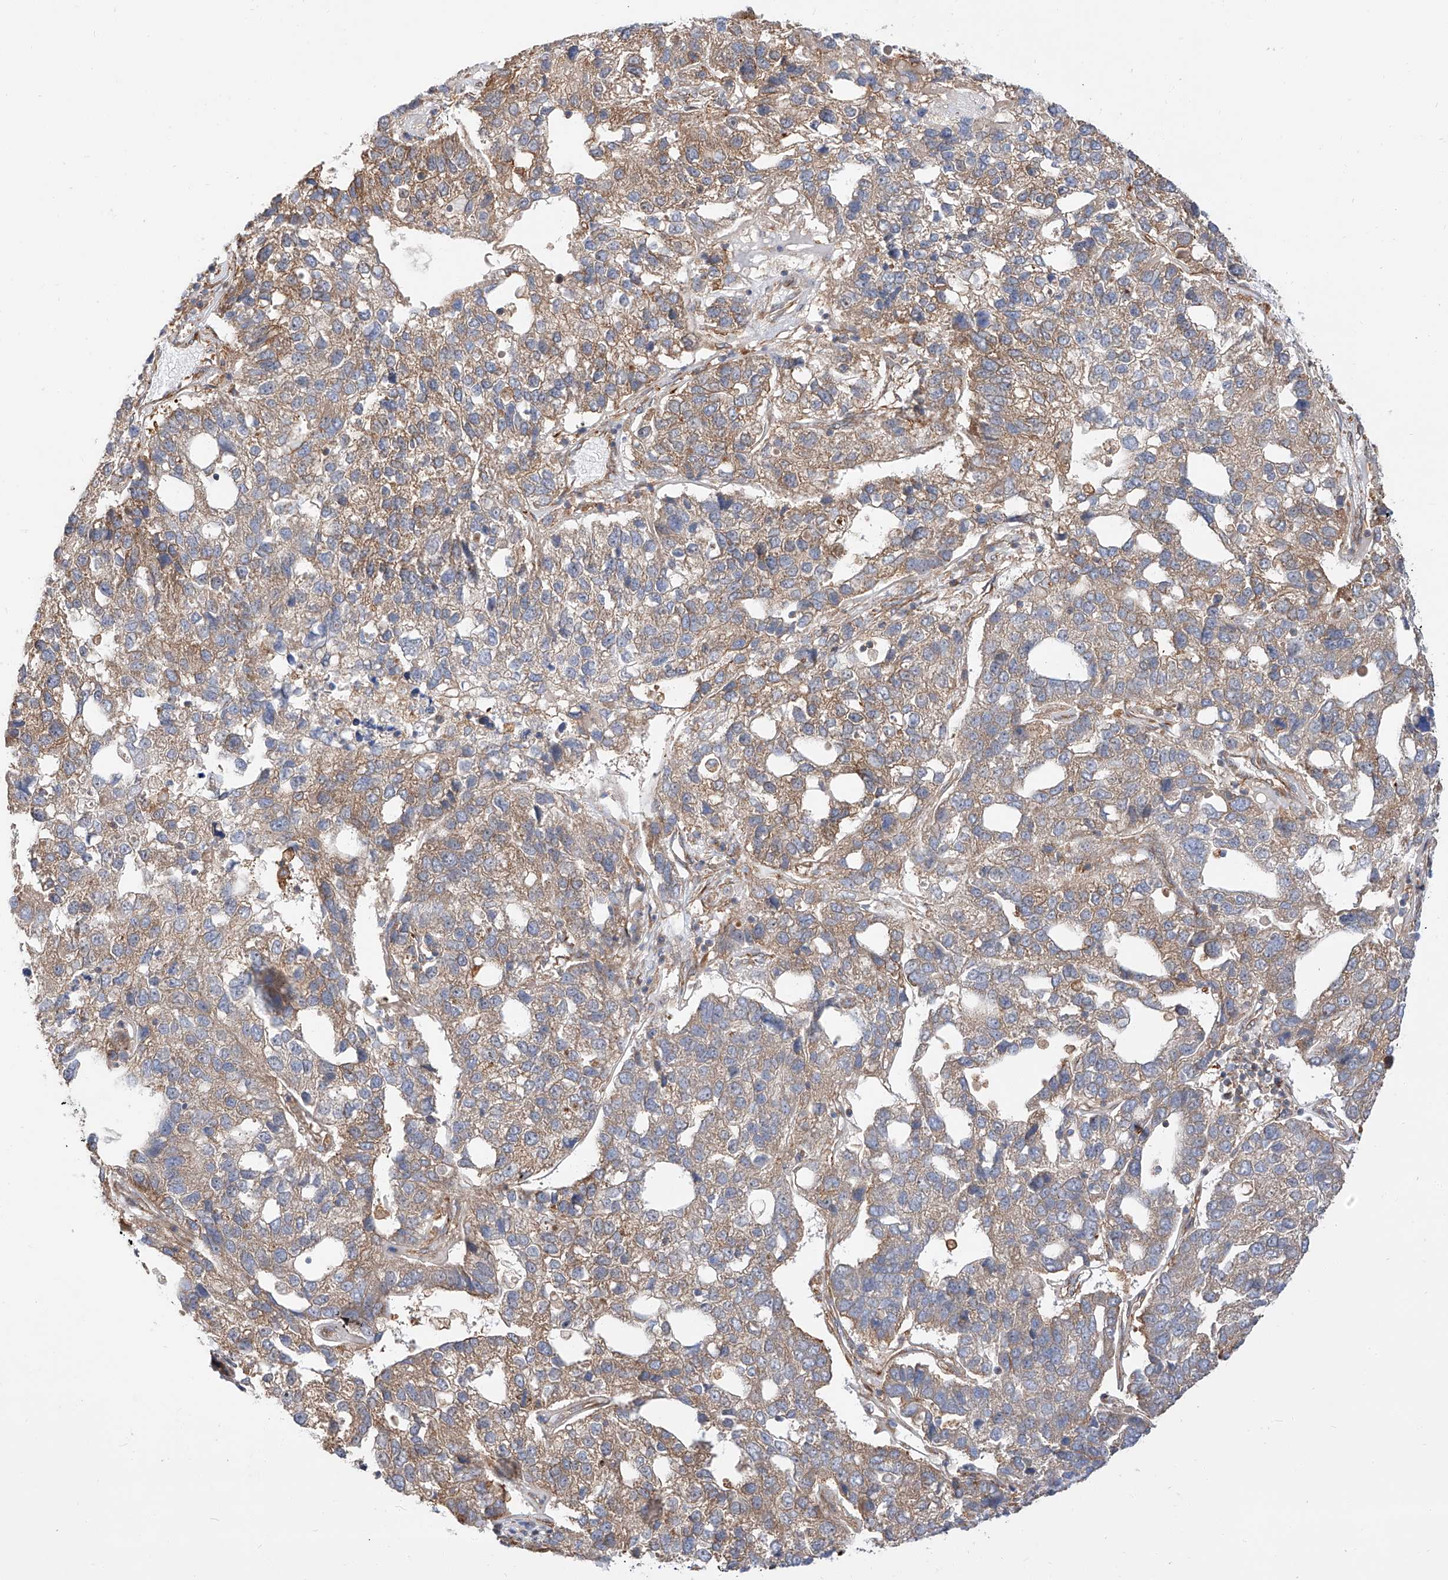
{"staining": {"intensity": "weak", "quantity": "25%-75%", "location": "cytoplasmic/membranous"}, "tissue": "pancreatic cancer", "cell_type": "Tumor cells", "image_type": "cancer", "snomed": [{"axis": "morphology", "description": "Adenocarcinoma, NOS"}, {"axis": "topography", "description": "Pancreas"}], "caption": "The photomicrograph exhibits immunohistochemical staining of pancreatic cancer (adenocarcinoma). There is weak cytoplasmic/membranous staining is seen in approximately 25%-75% of tumor cells.", "gene": "ISCA2", "patient": {"sex": "female", "age": 61}}